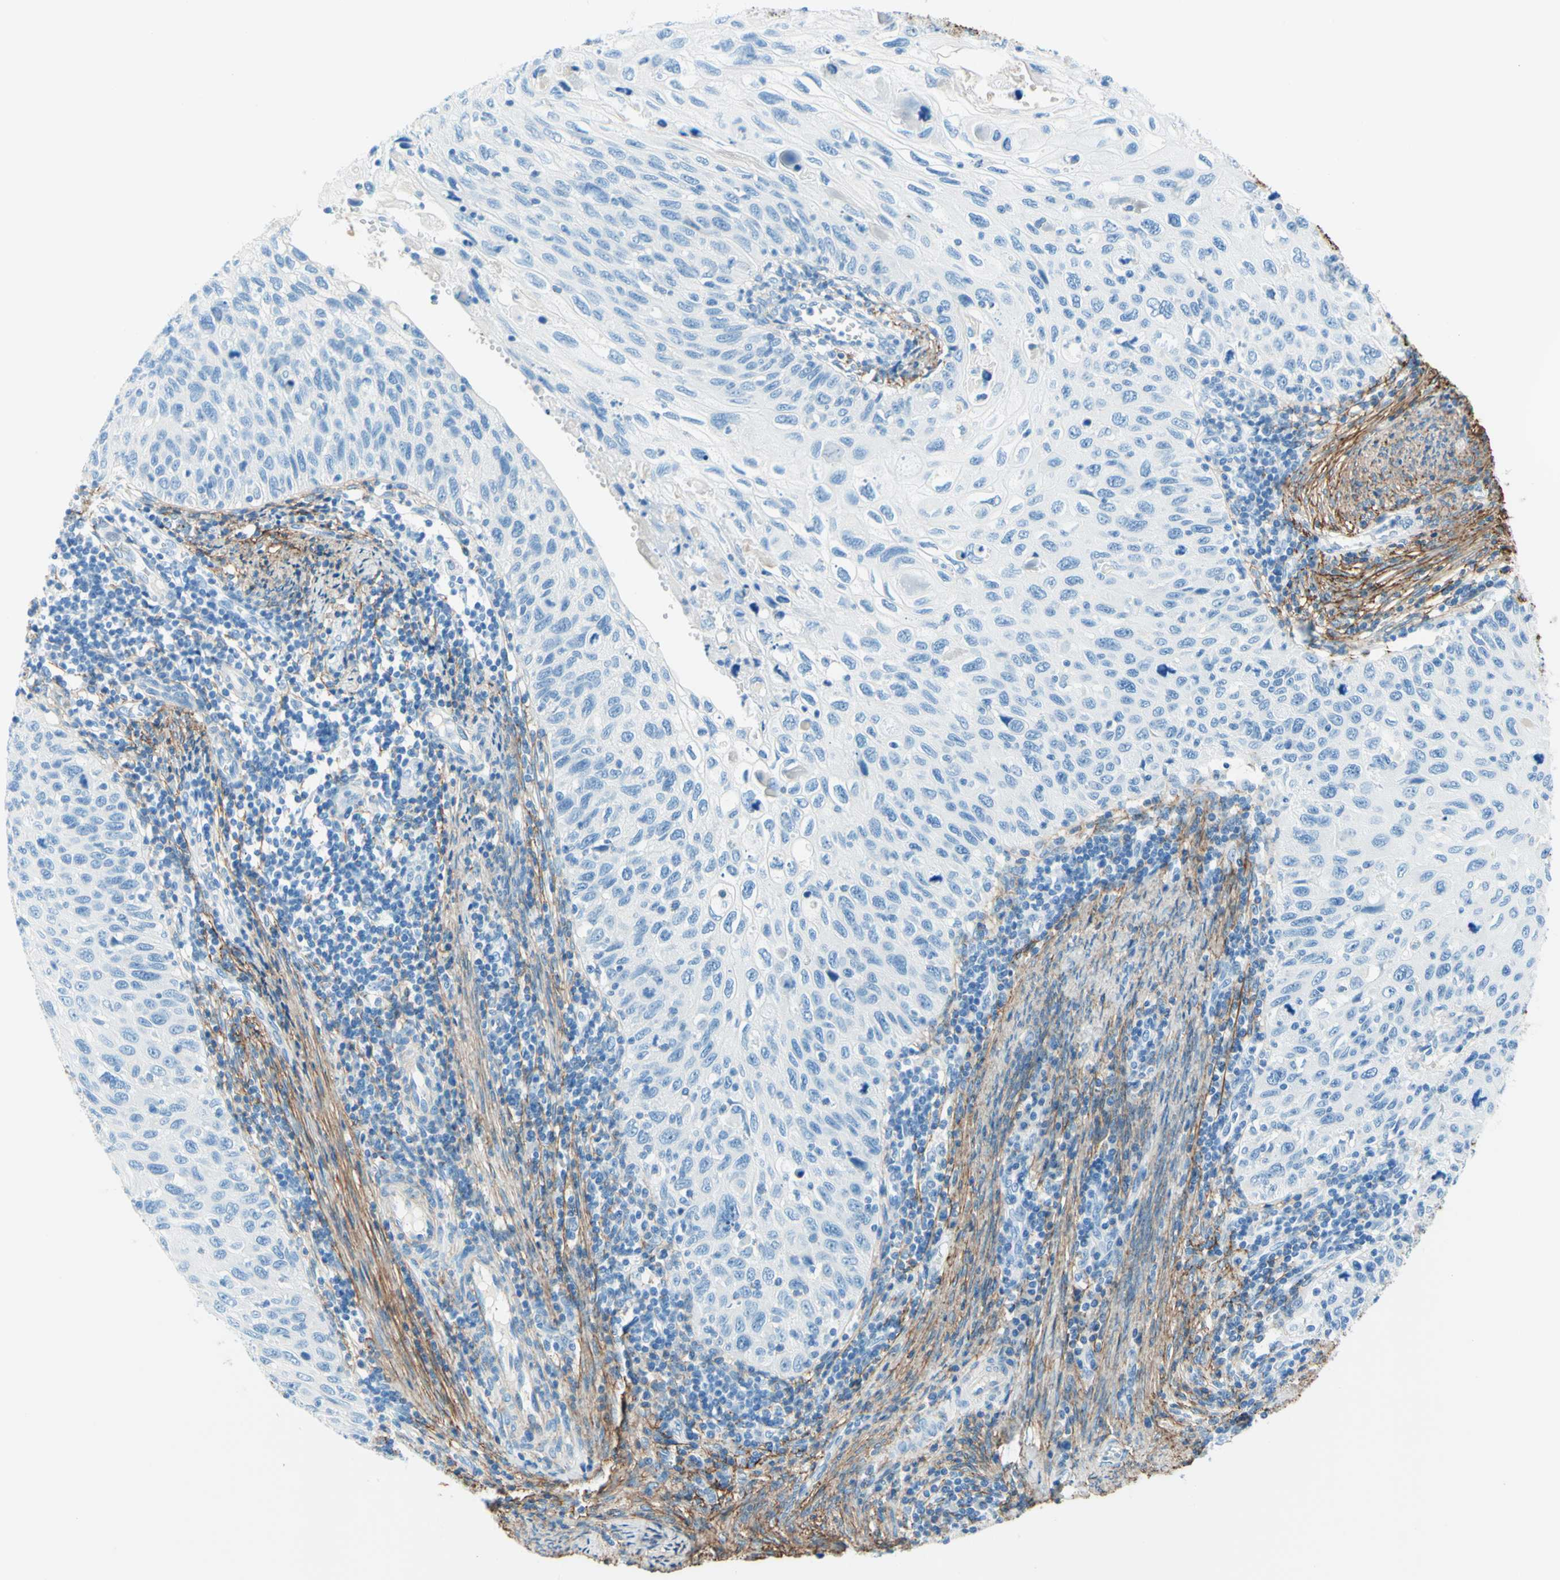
{"staining": {"intensity": "negative", "quantity": "none", "location": "none"}, "tissue": "cervical cancer", "cell_type": "Tumor cells", "image_type": "cancer", "snomed": [{"axis": "morphology", "description": "Squamous cell carcinoma, NOS"}, {"axis": "topography", "description": "Cervix"}], "caption": "Tumor cells are negative for brown protein staining in cervical squamous cell carcinoma.", "gene": "MFAP5", "patient": {"sex": "female", "age": 70}}